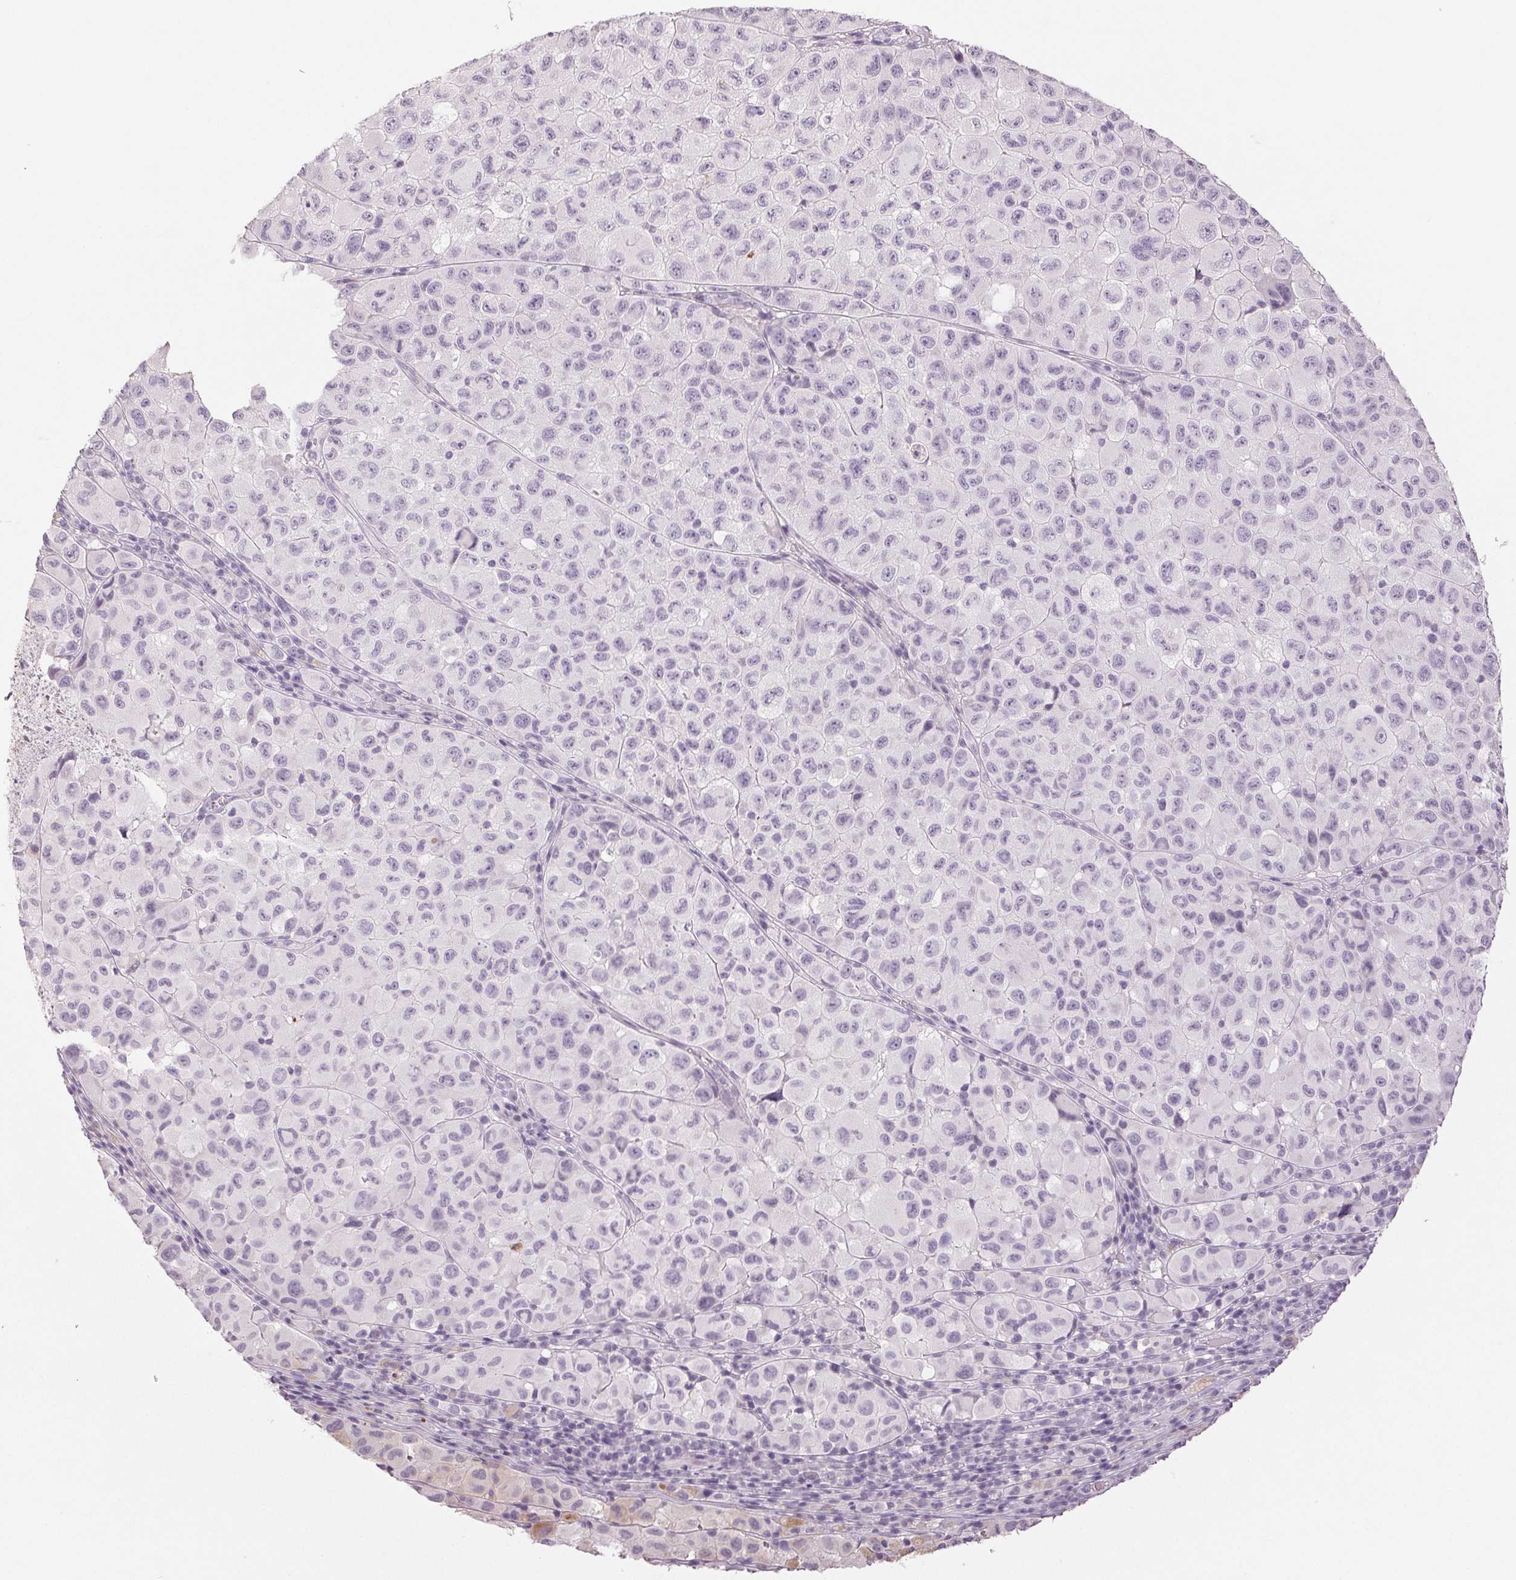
{"staining": {"intensity": "negative", "quantity": "none", "location": "none"}, "tissue": "melanoma", "cell_type": "Tumor cells", "image_type": "cancer", "snomed": [{"axis": "morphology", "description": "Malignant melanoma, NOS"}, {"axis": "topography", "description": "Skin"}], "caption": "This is a image of immunohistochemistry (IHC) staining of melanoma, which shows no expression in tumor cells.", "gene": "LTF", "patient": {"sex": "male", "age": 93}}